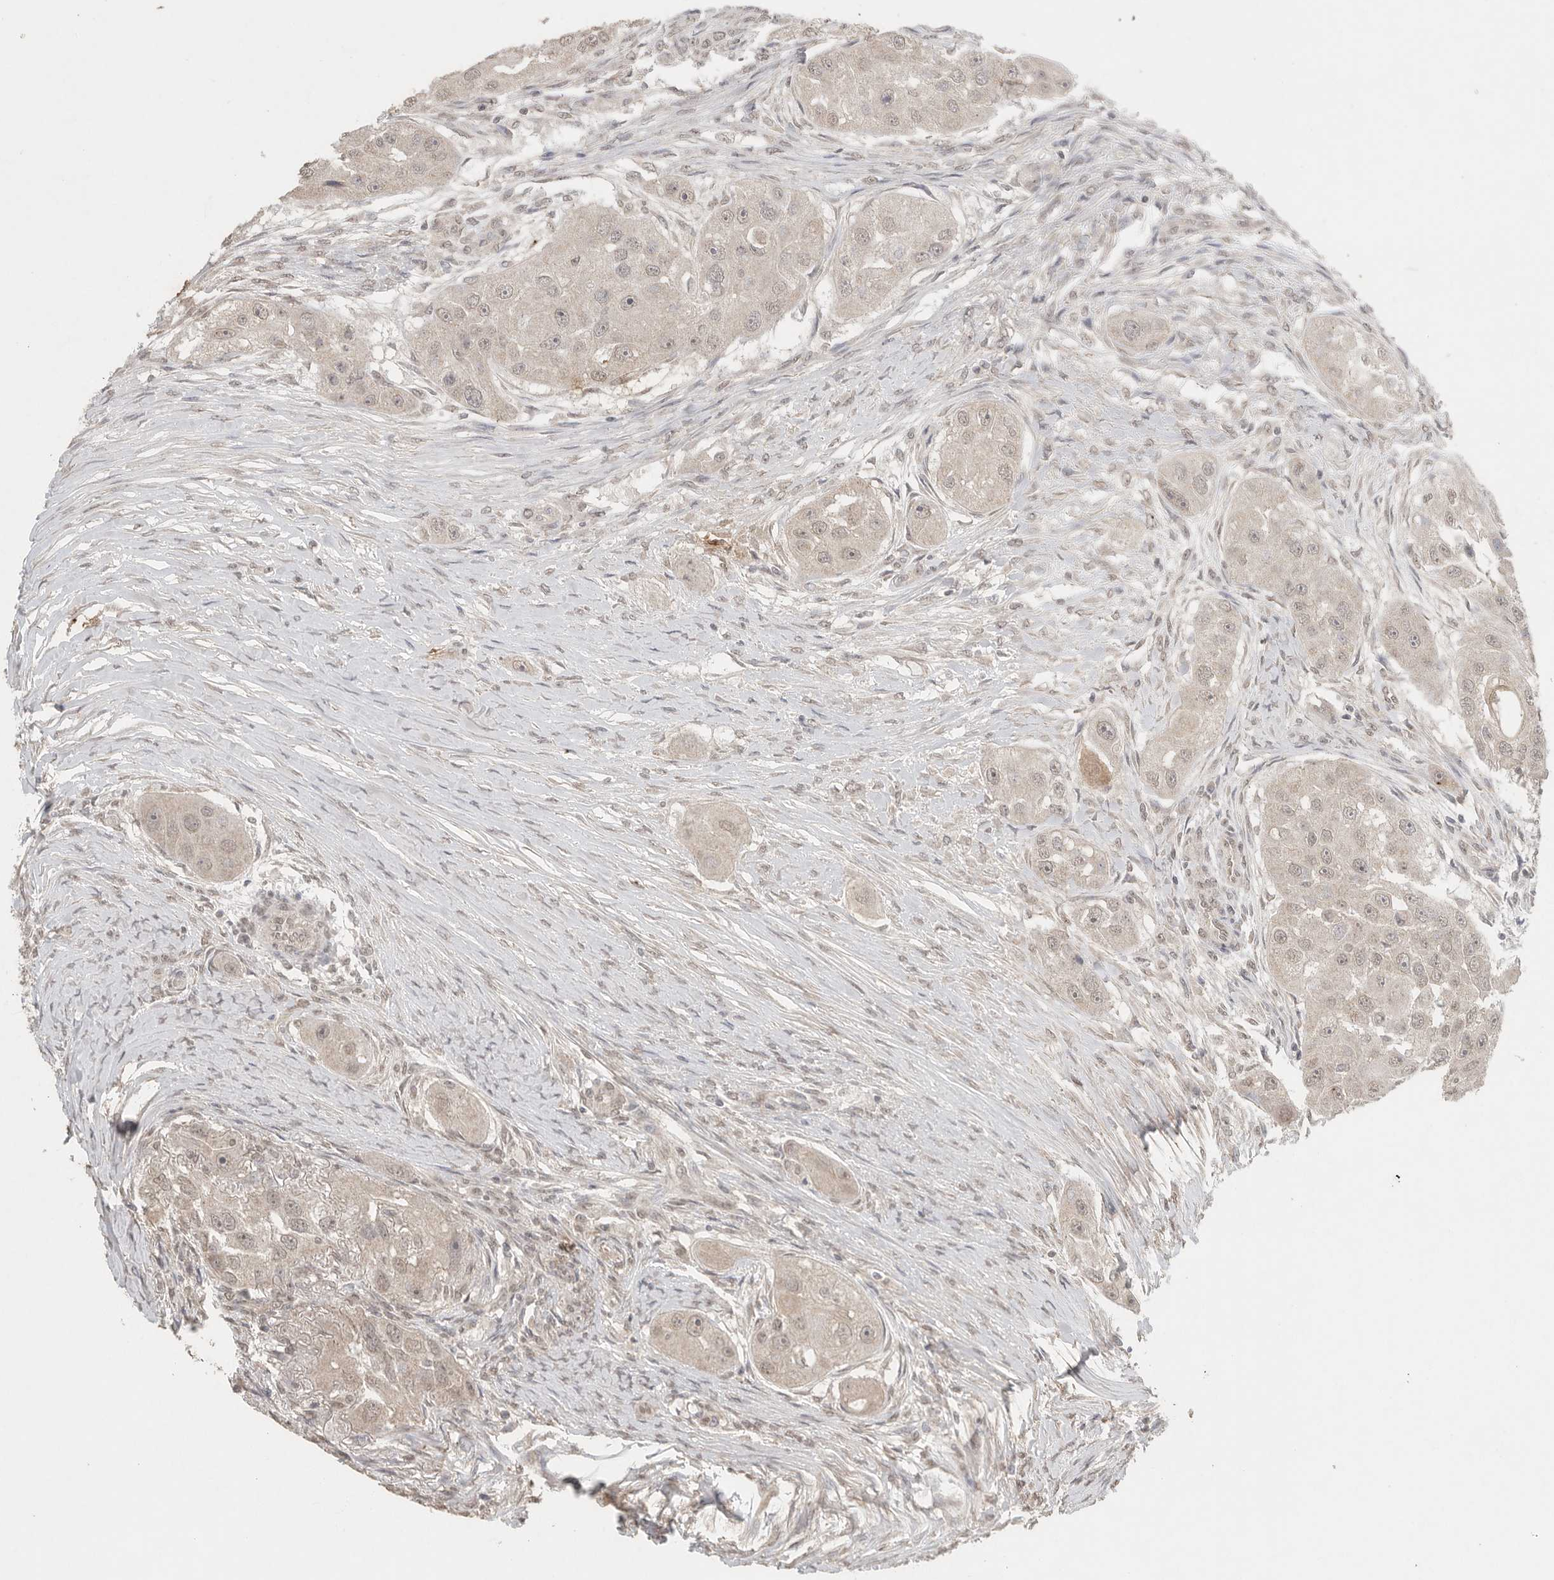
{"staining": {"intensity": "negative", "quantity": "none", "location": "none"}, "tissue": "head and neck cancer", "cell_type": "Tumor cells", "image_type": "cancer", "snomed": [{"axis": "morphology", "description": "Normal tissue, NOS"}, {"axis": "morphology", "description": "Squamous cell carcinoma, NOS"}, {"axis": "topography", "description": "Skeletal muscle"}, {"axis": "topography", "description": "Head-Neck"}], "caption": "High power microscopy histopathology image of an IHC micrograph of head and neck cancer (squamous cell carcinoma), revealing no significant staining in tumor cells.", "gene": "KLK5", "patient": {"sex": "male", "age": 51}}